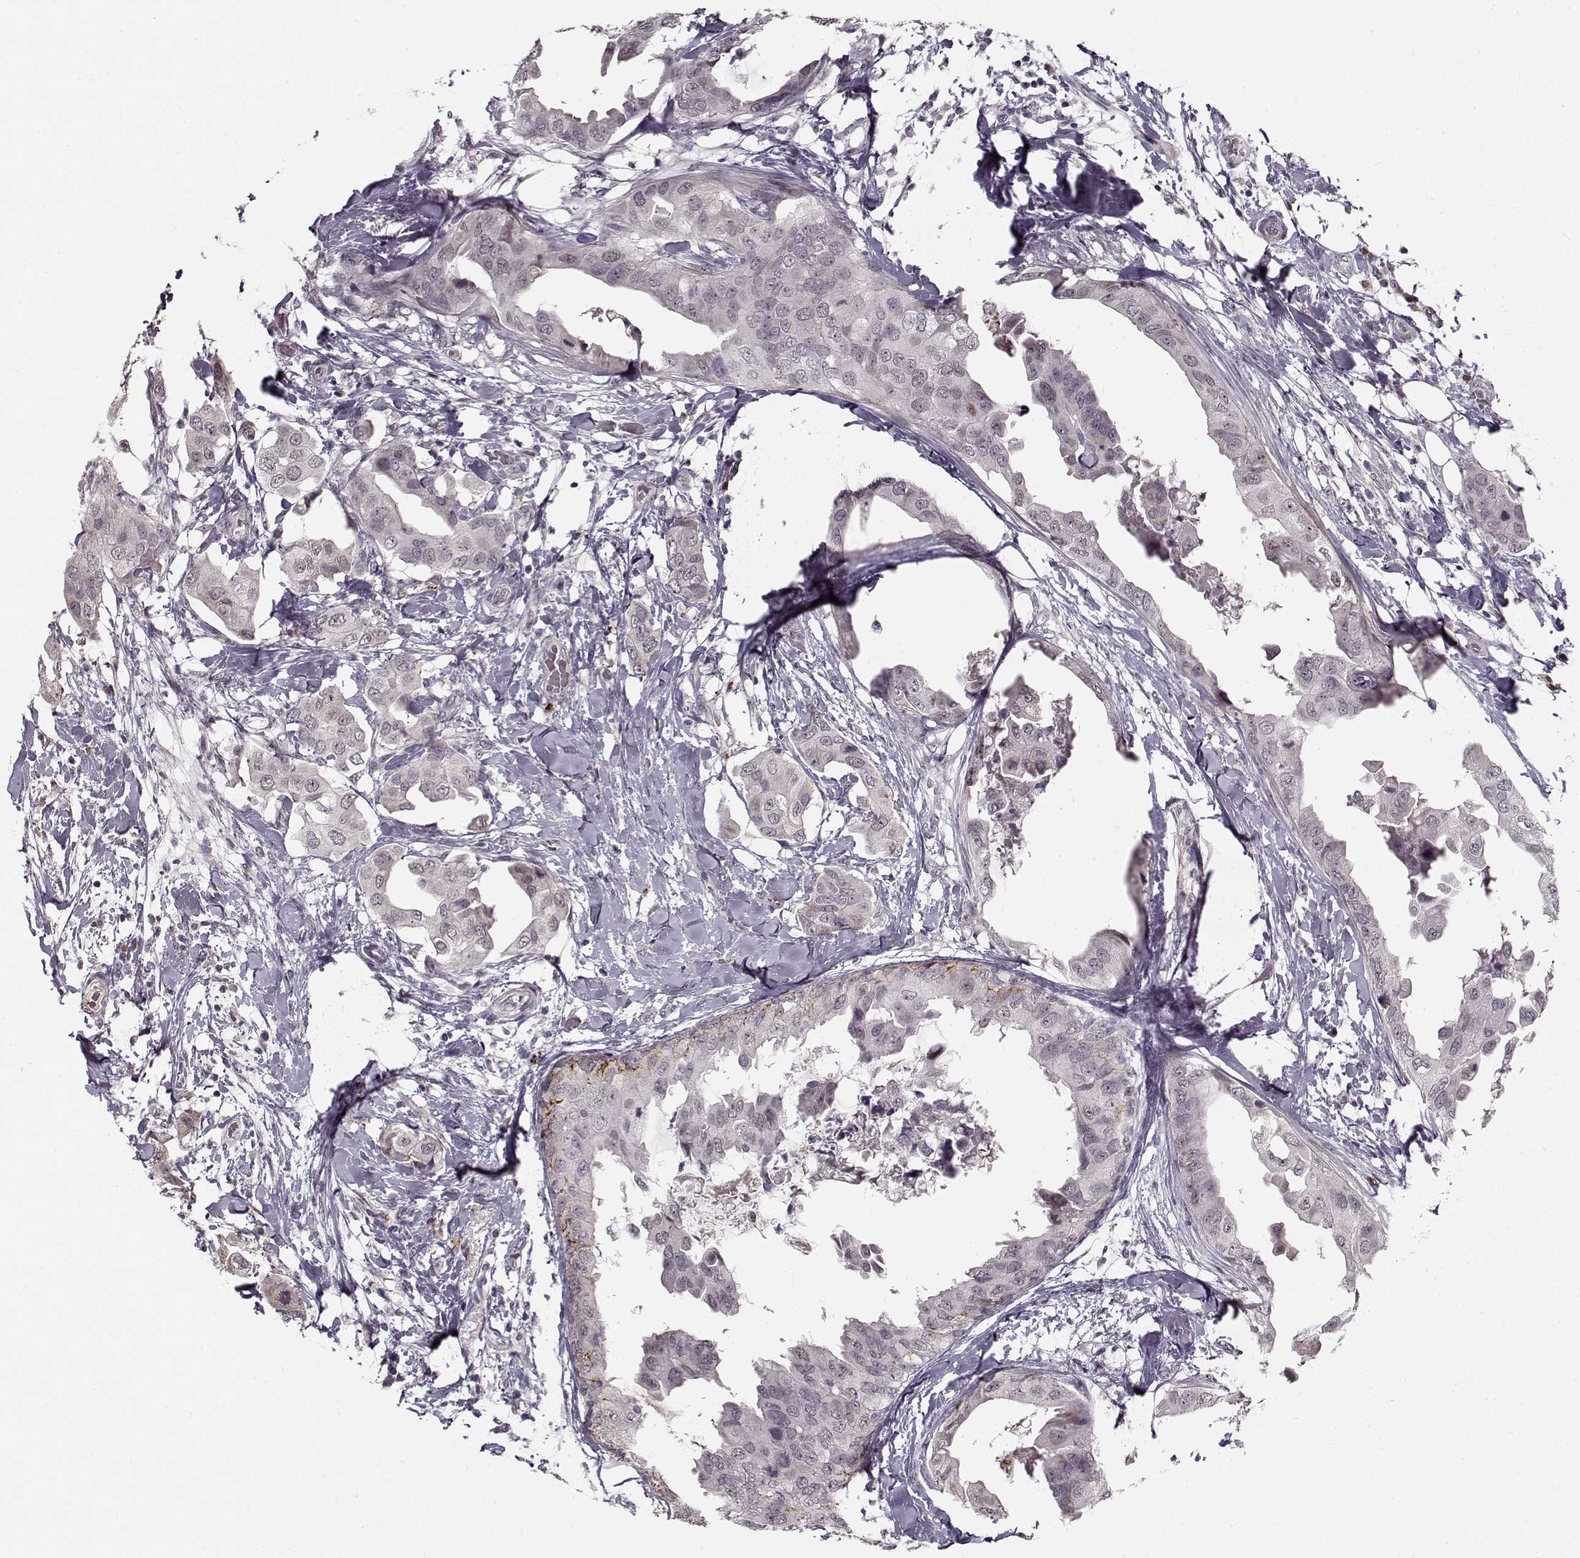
{"staining": {"intensity": "negative", "quantity": "none", "location": "none"}, "tissue": "breast cancer", "cell_type": "Tumor cells", "image_type": "cancer", "snomed": [{"axis": "morphology", "description": "Normal tissue, NOS"}, {"axis": "morphology", "description": "Duct carcinoma"}, {"axis": "topography", "description": "Breast"}], "caption": "A histopathology image of breast invasive ductal carcinoma stained for a protein shows no brown staining in tumor cells.", "gene": "DNAI3", "patient": {"sex": "female", "age": 40}}